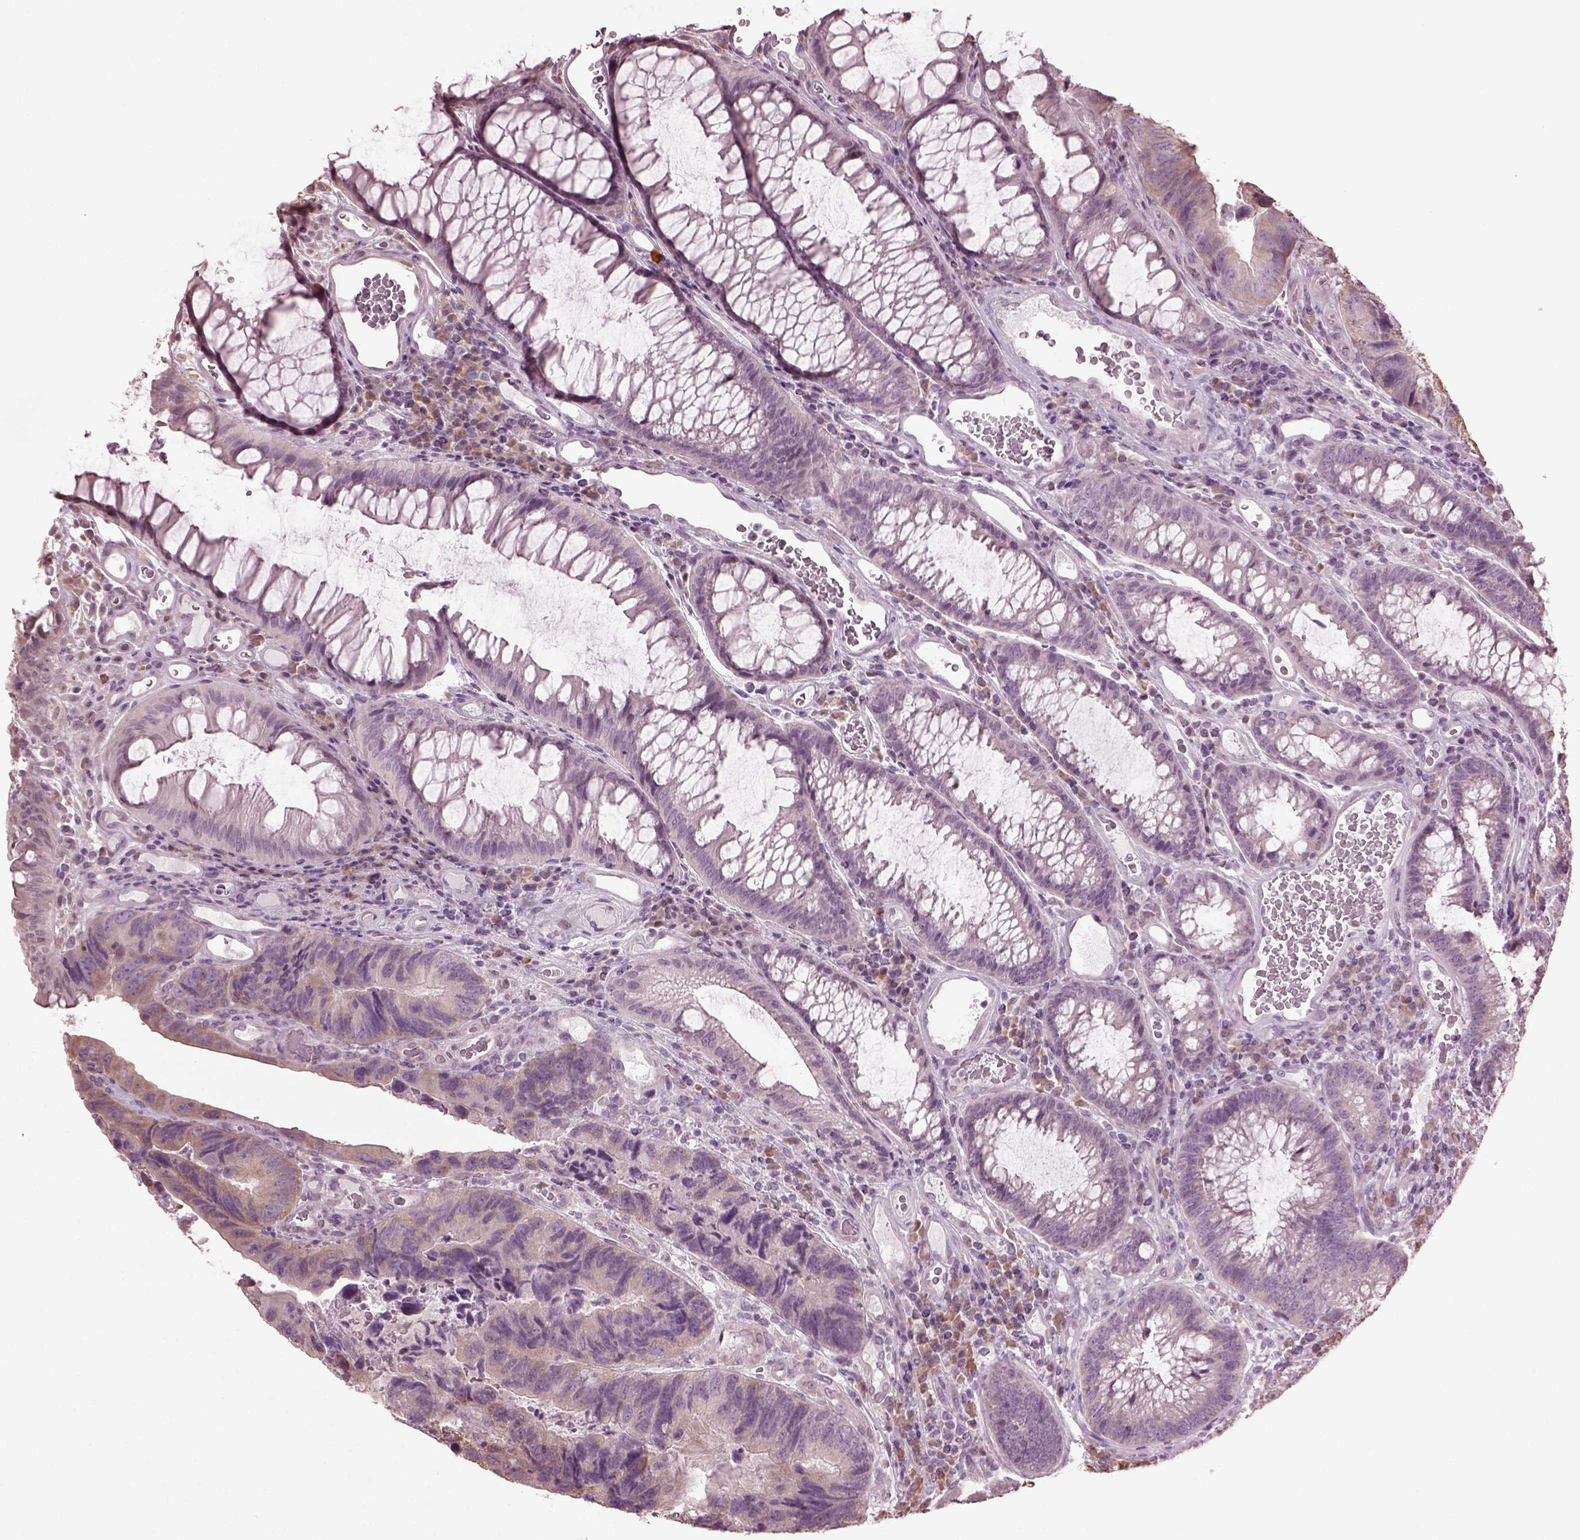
{"staining": {"intensity": "weak", "quantity": "<25%", "location": "cytoplasmic/membranous"}, "tissue": "colorectal cancer", "cell_type": "Tumor cells", "image_type": "cancer", "snomed": [{"axis": "morphology", "description": "Adenocarcinoma, NOS"}, {"axis": "topography", "description": "Colon"}], "caption": "There is no significant staining in tumor cells of adenocarcinoma (colorectal).", "gene": "CABP5", "patient": {"sex": "female", "age": 67}}